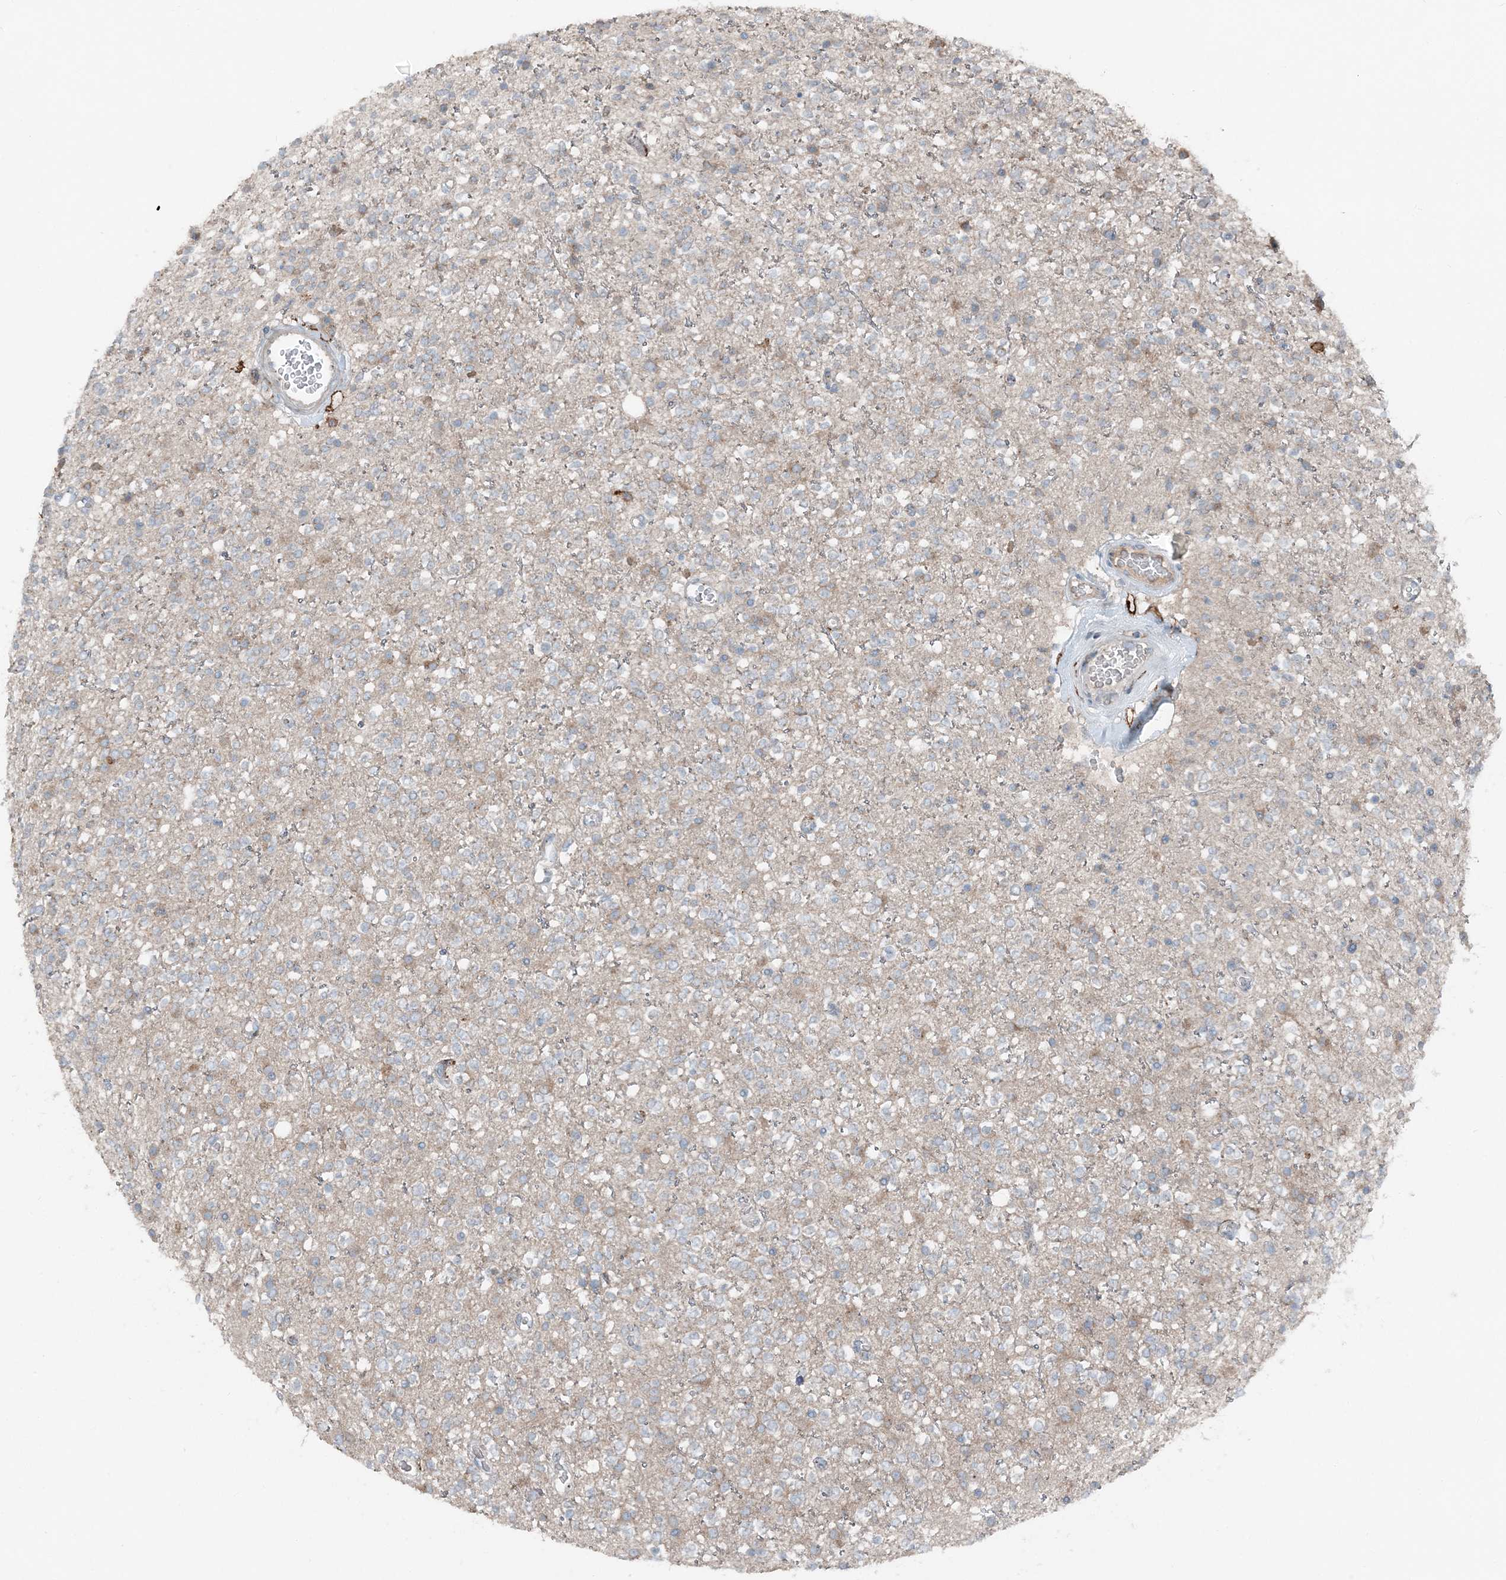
{"staining": {"intensity": "negative", "quantity": "none", "location": "none"}, "tissue": "glioma", "cell_type": "Tumor cells", "image_type": "cancer", "snomed": [{"axis": "morphology", "description": "Glioma, malignant, High grade"}, {"axis": "topography", "description": "Brain"}], "caption": "This is a image of immunohistochemistry (IHC) staining of glioma, which shows no staining in tumor cells. (DAB IHC visualized using brightfield microscopy, high magnification).", "gene": "KY", "patient": {"sex": "male", "age": 34}}